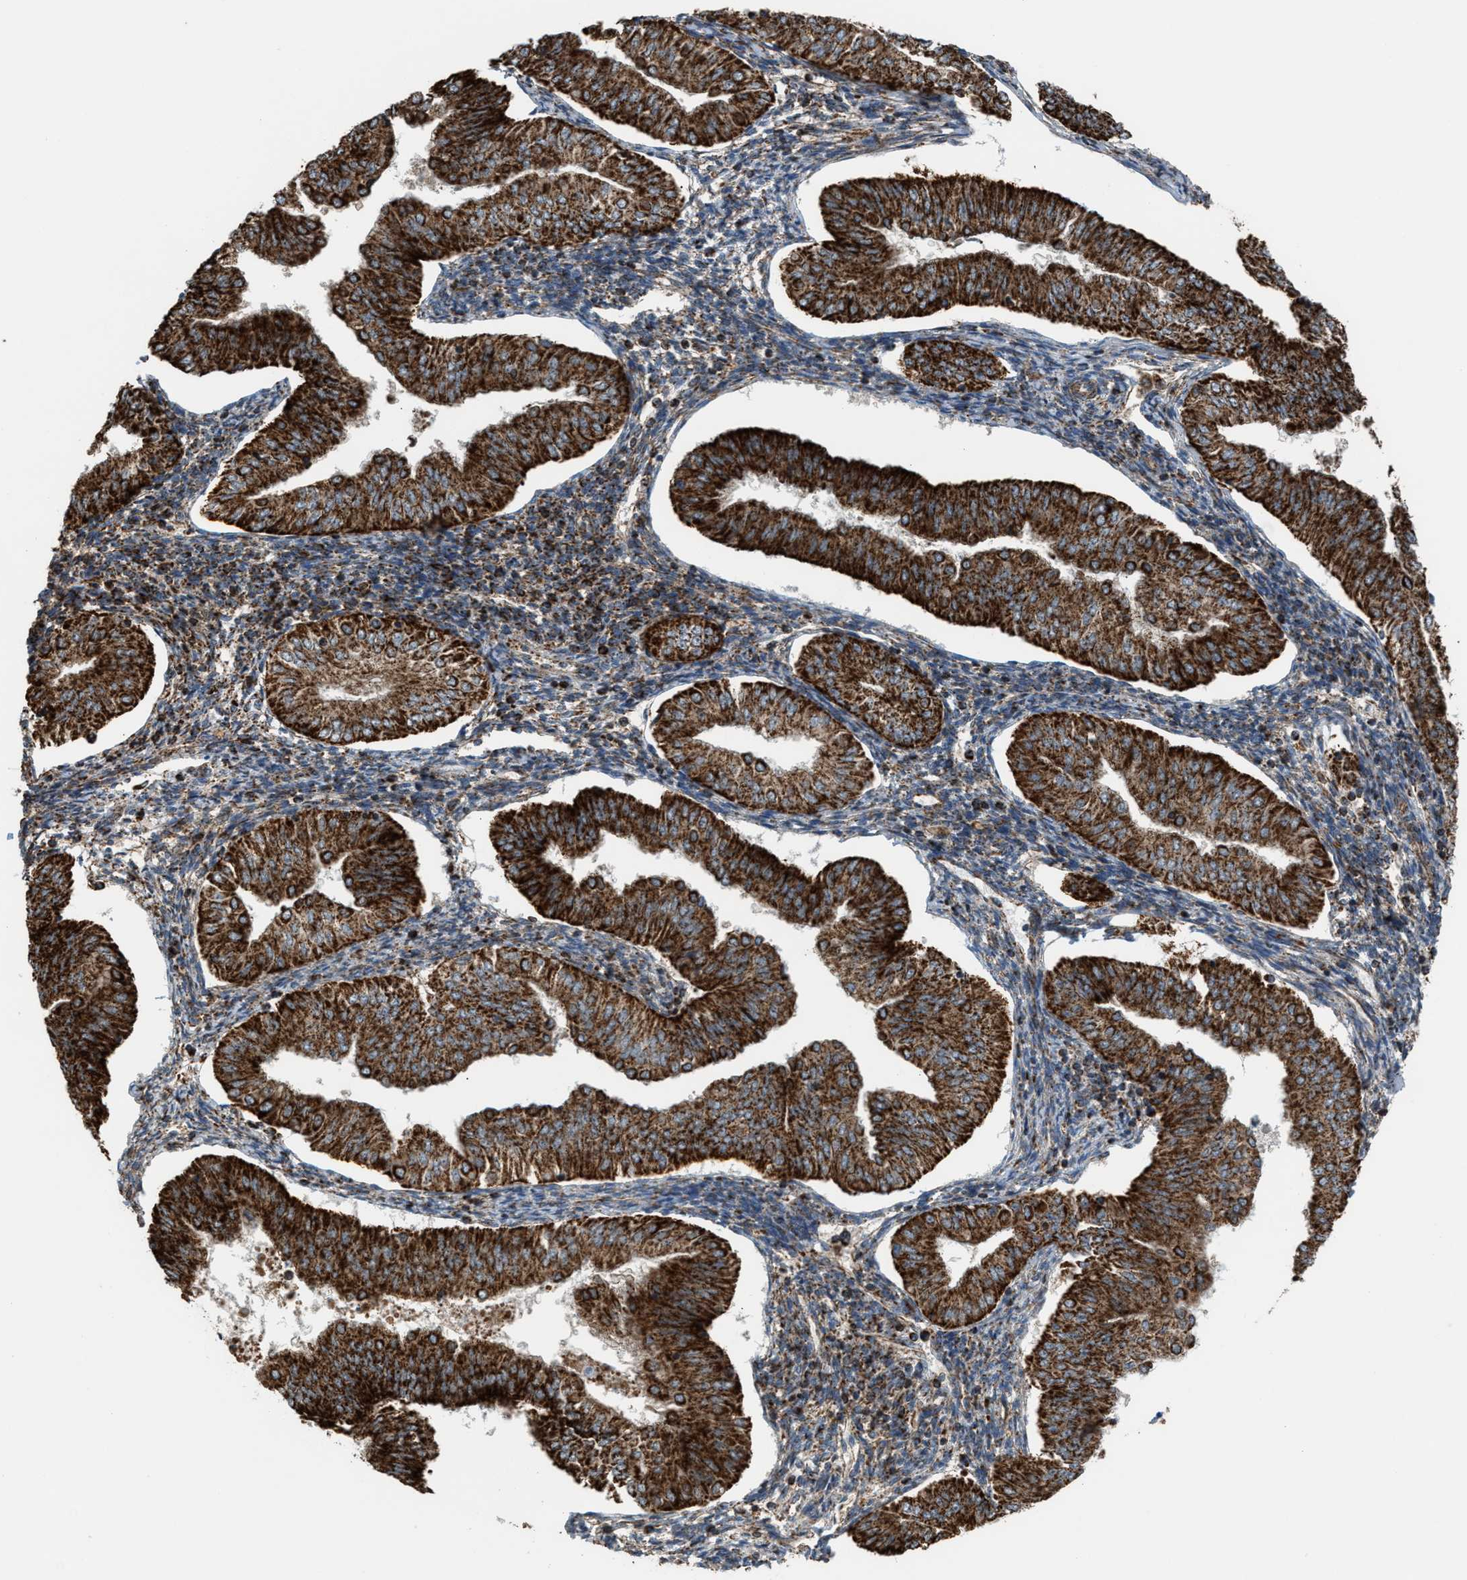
{"staining": {"intensity": "strong", "quantity": ">75%", "location": "cytoplasmic/membranous"}, "tissue": "endometrial cancer", "cell_type": "Tumor cells", "image_type": "cancer", "snomed": [{"axis": "morphology", "description": "Normal tissue, NOS"}, {"axis": "morphology", "description": "Adenocarcinoma, NOS"}, {"axis": "topography", "description": "Endometrium"}], "caption": "Brown immunohistochemical staining in endometrial adenocarcinoma demonstrates strong cytoplasmic/membranous expression in about >75% of tumor cells. (DAB IHC with brightfield microscopy, high magnification).", "gene": "SGSM2", "patient": {"sex": "female", "age": 53}}